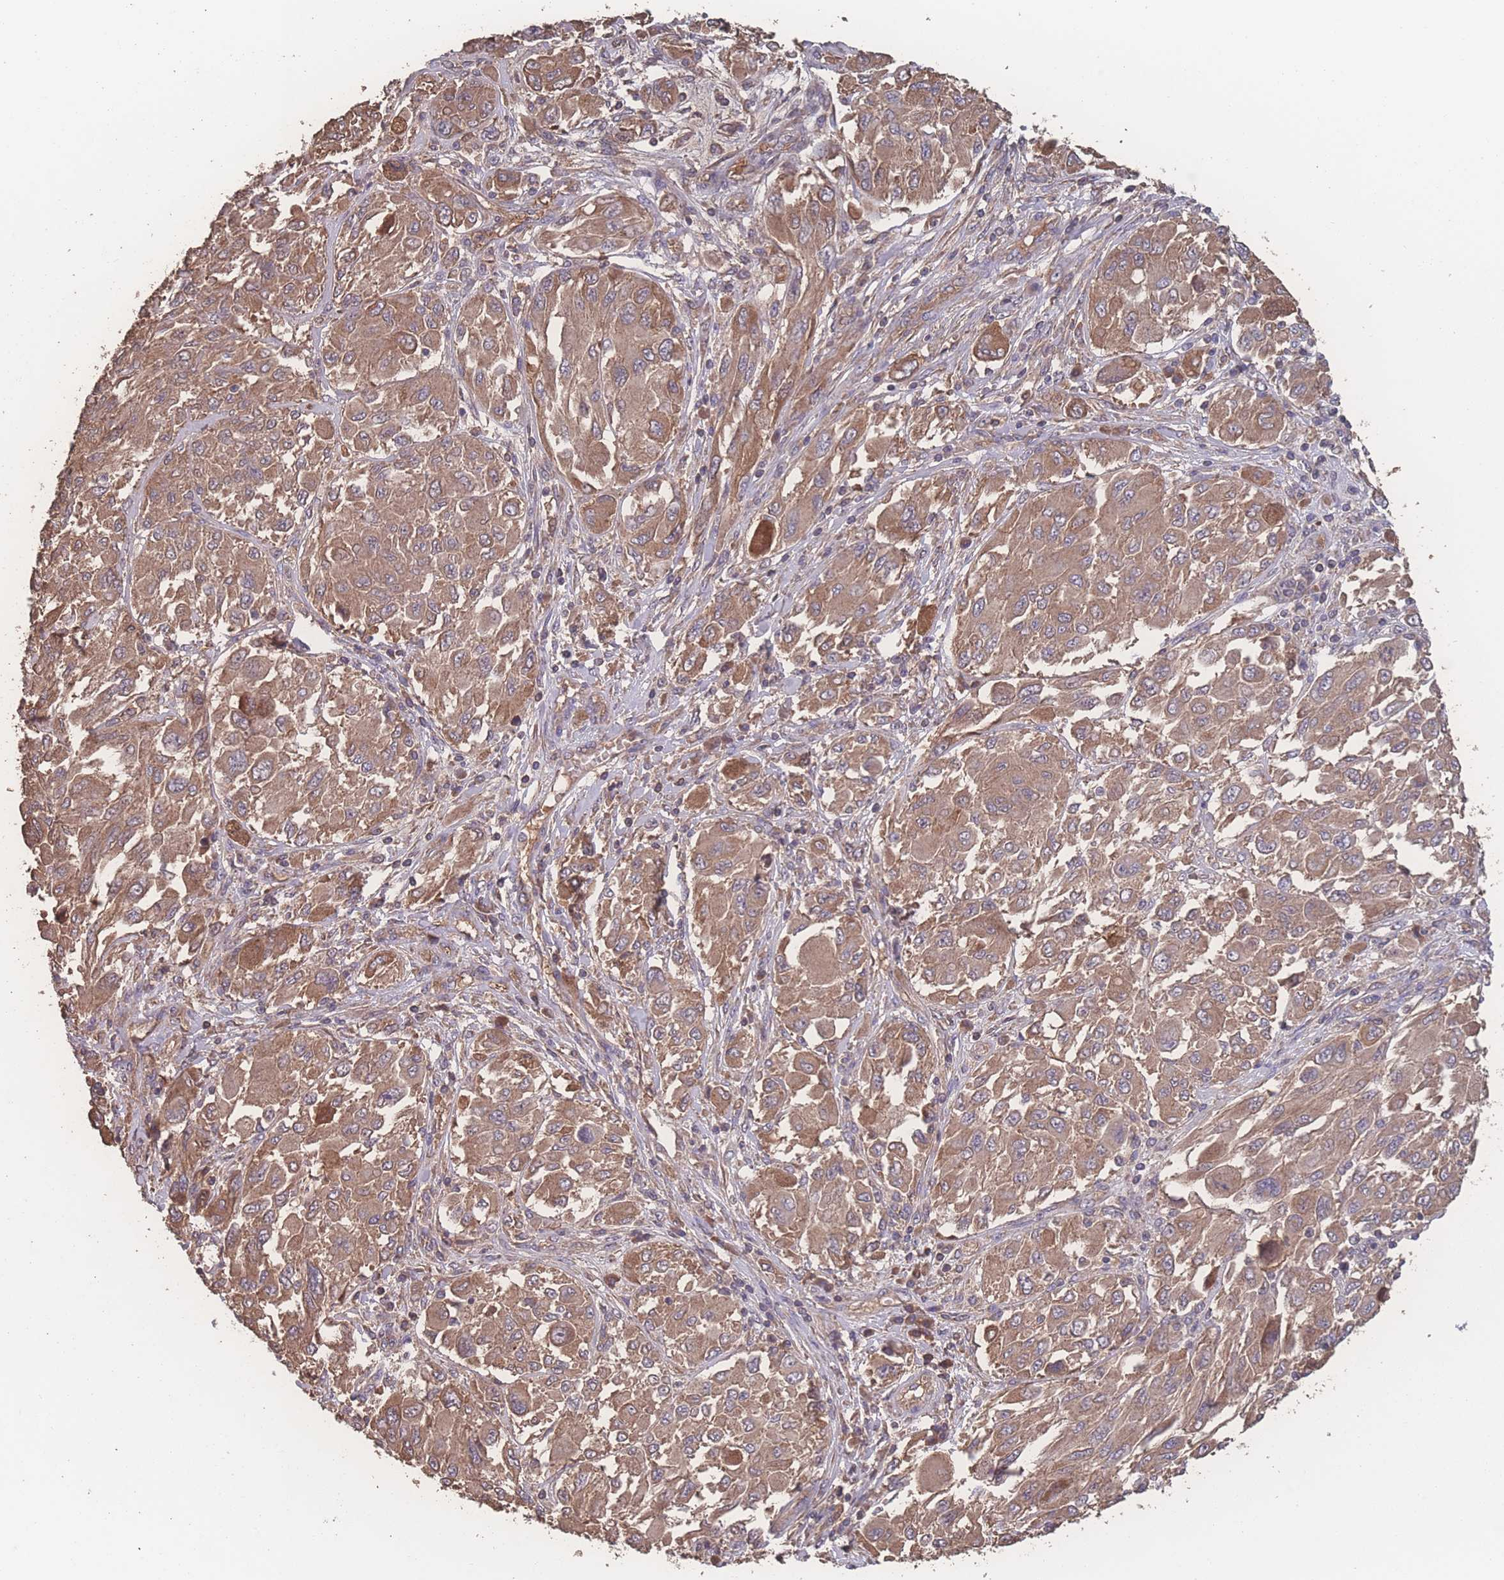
{"staining": {"intensity": "moderate", "quantity": ">75%", "location": "cytoplasmic/membranous"}, "tissue": "melanoma", "cell_type": "Tumor cells", "image_type": "cancer", "snomed": [{"axis": "morphology", "description": "Malignant melanoma, NOS"}, {"axis": "topography", "description": "Skin"}], "caption": "This image shows malignant melanoma stained with immunohistochemistry (IHC) to label a protein in brown. The cytoplasmic/membranous of tumor cells show moderate positivity for the protein. Nuclei are counter-stained blue.", "gene": "ATXN10", "patient": {"sex": "female", "age": 91}}